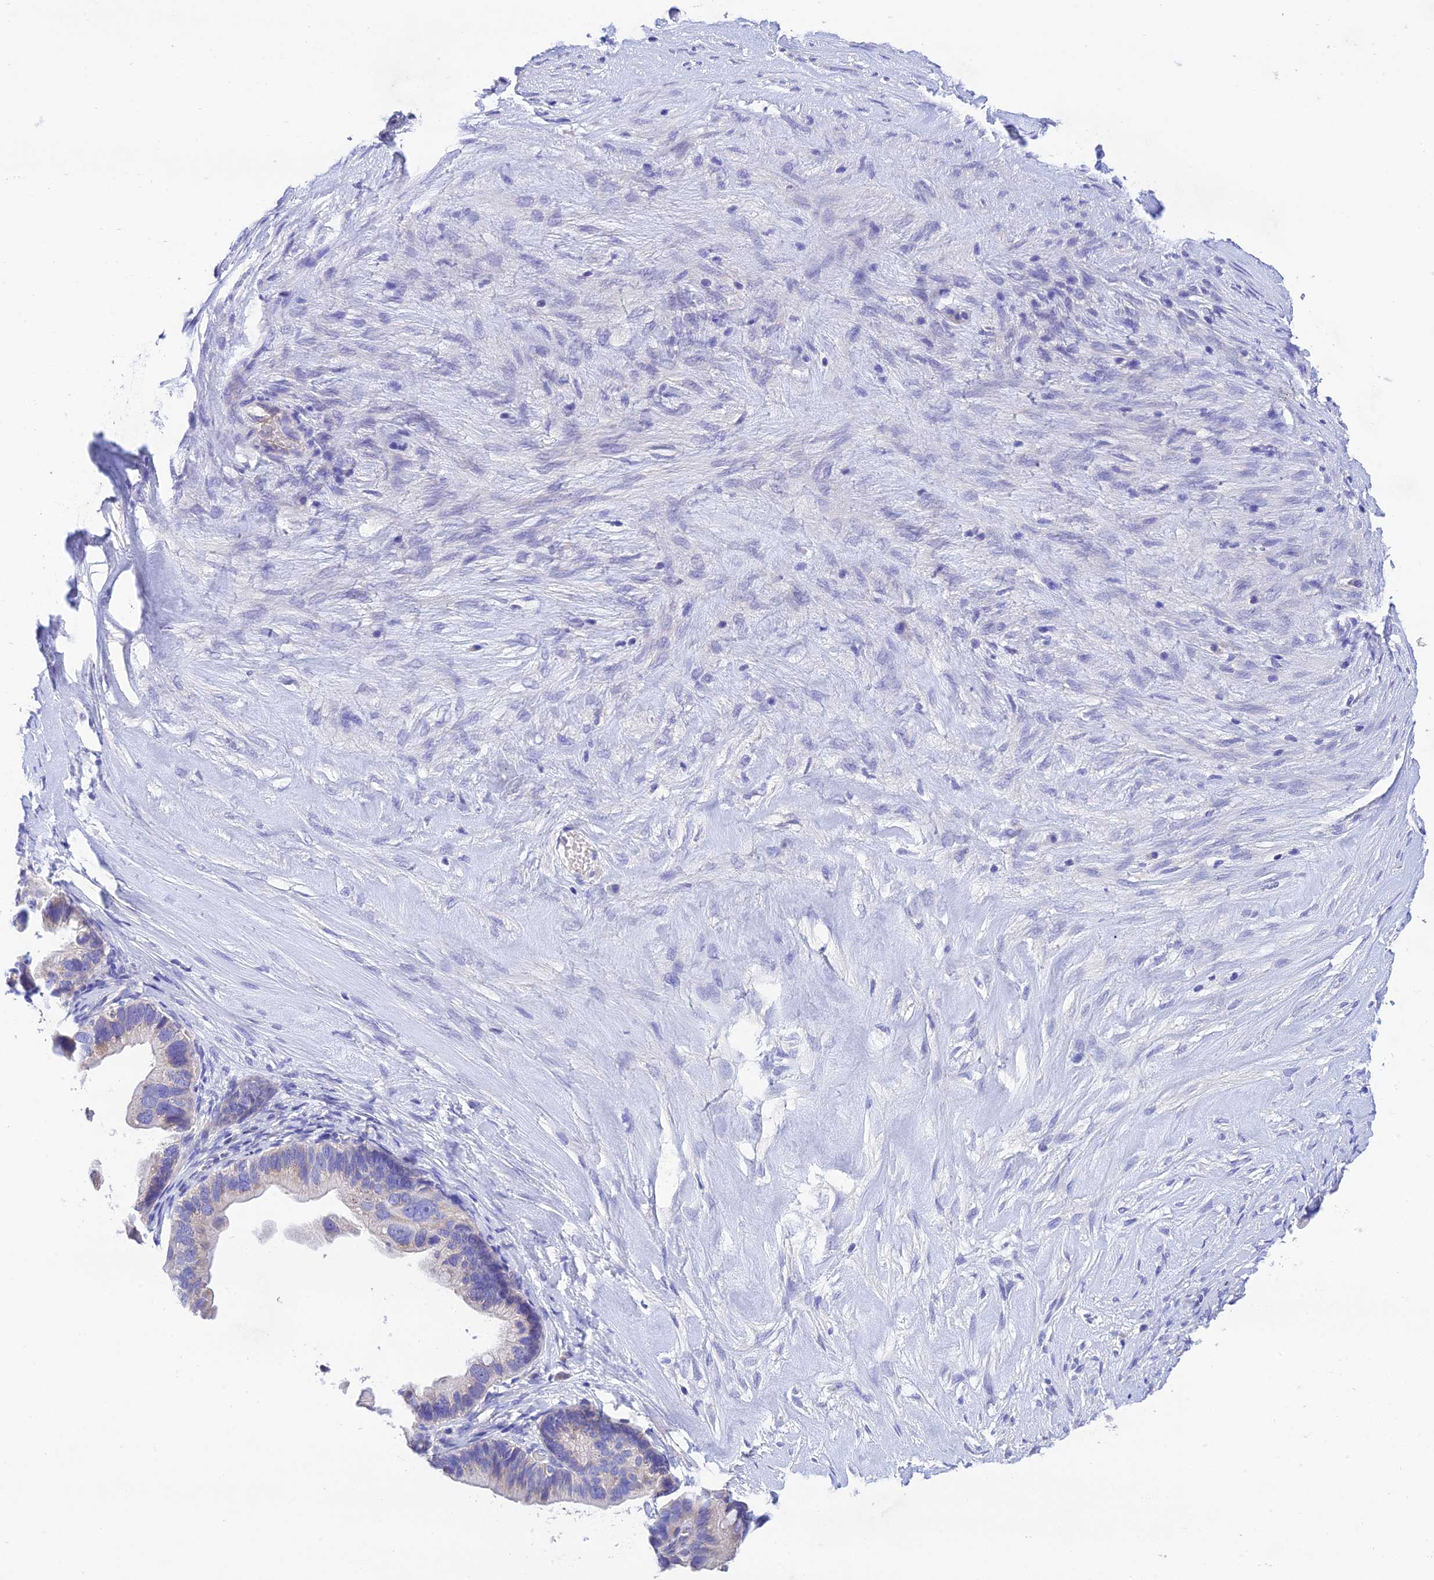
{"staining": {"intensity": "negative", "quantity": "none", "location": "none"}, "tissue": "ovarian cancer", "cell_type": "Tumor cells", "image_type": "cancer", "snomed": [{"axis": "morphology", "description": "Cystadenocarcinoma, serous, NOS"}, {"axis": "topography", "description": "Ovary"}], "caption": "Immunohistochemistry photomicrograph of human serous cystadenocarcinoma (ovarian) stained for a protein (brown), which demonstrates no expression in tumor cells.", "gene": "MS4A5", "patient": {"sex": "female", "age": 56}}